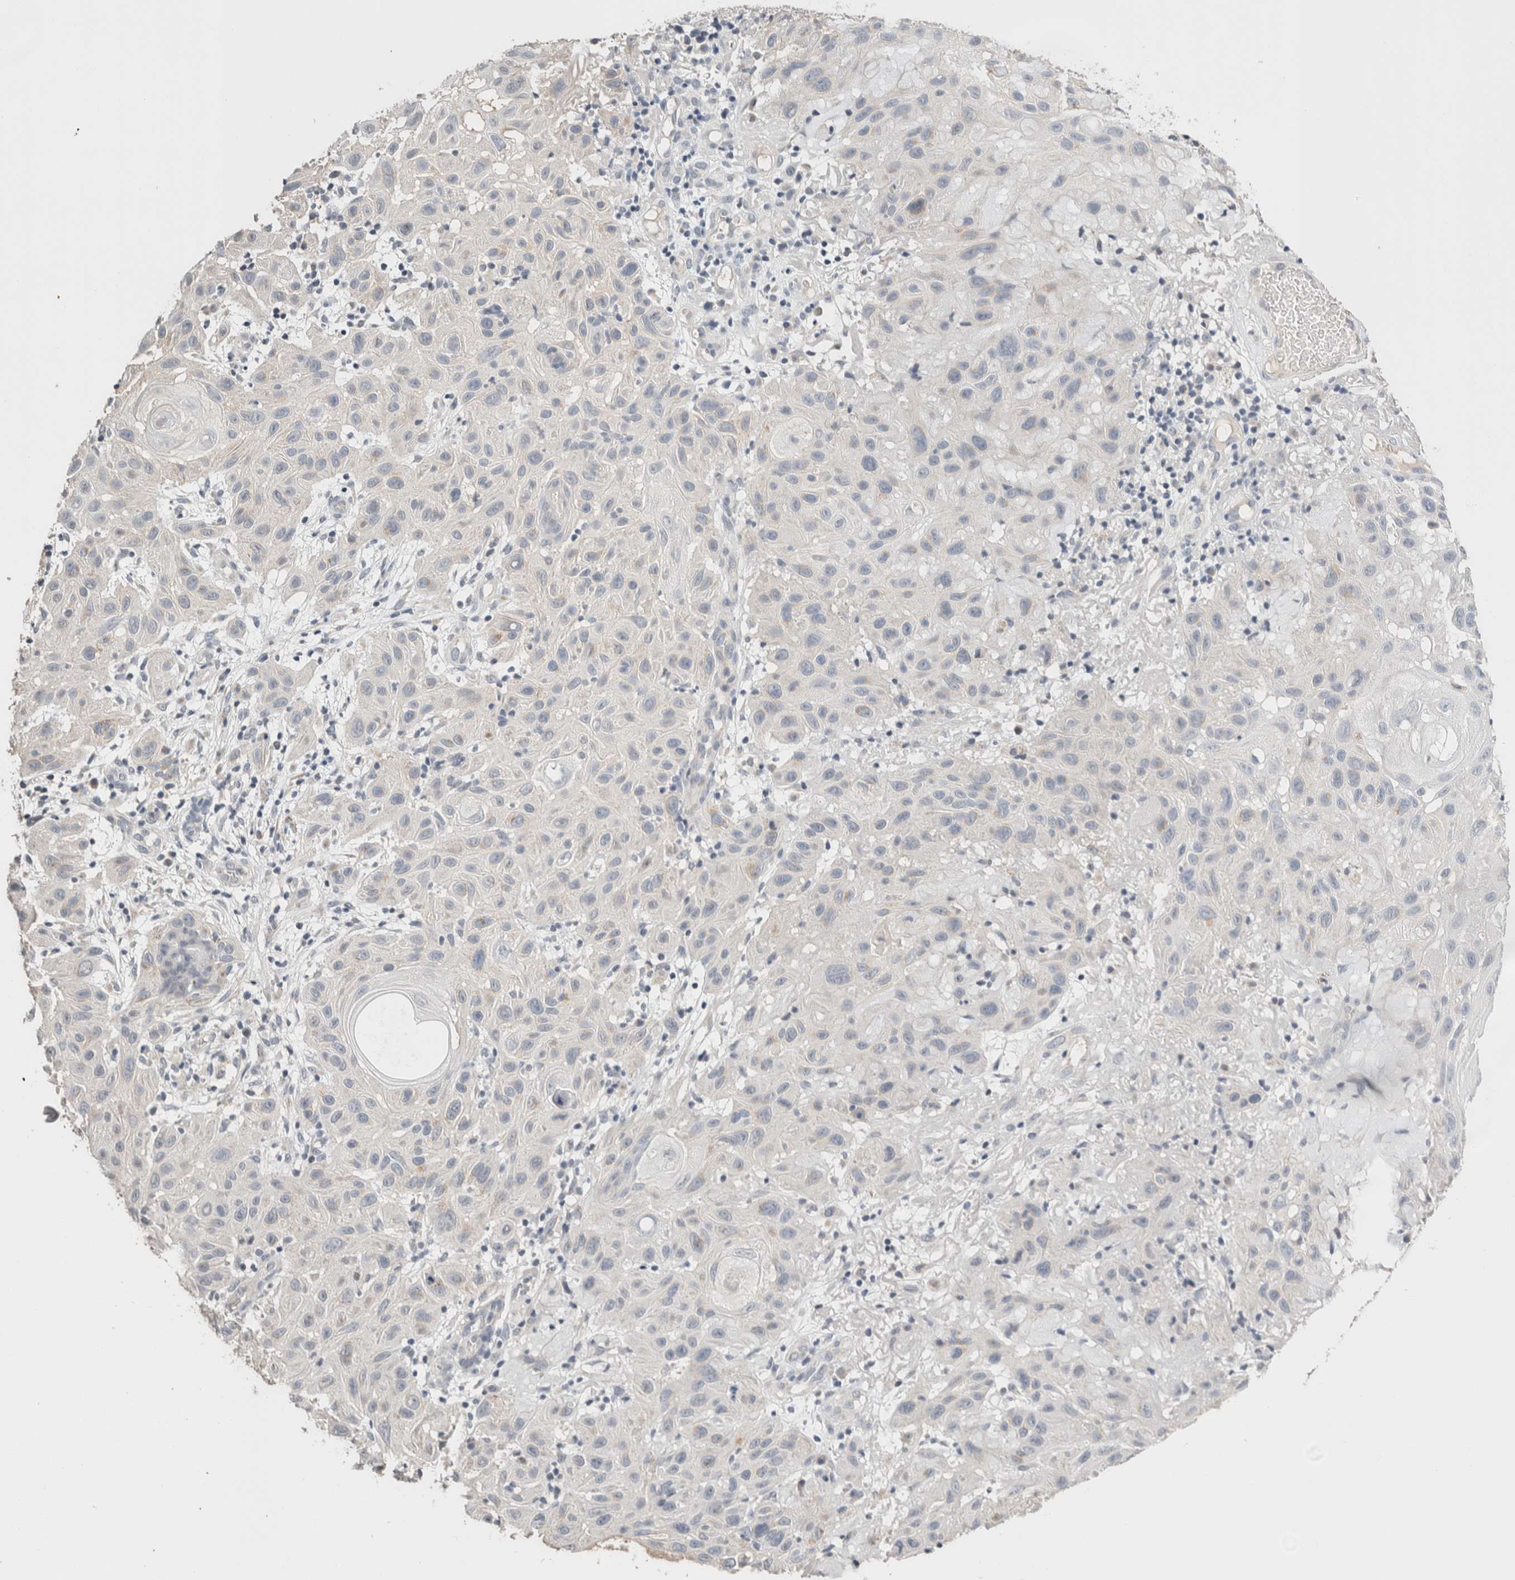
{"staining": {"intensity": "negative", "quantity": "none", "location": "none"}, "tissue": "skin cancer", "cell_type": "Tumor cells", "image_type": "cancer", "snomed": [{"axis": "morphology", "description": "Normal tissue, NOS"}, {"axis": "morphology", "description": "Squamous cell carcinoma, NOS"}, {"axis": "topography", "description": "Skin"}], "caption": "DAB immunohistochemical staining of human skin squamous cell carcinoma shows no significant positivity in tumor cells.", "gene": "CRAT", "patient": {"sex": "female", "age": 96}}